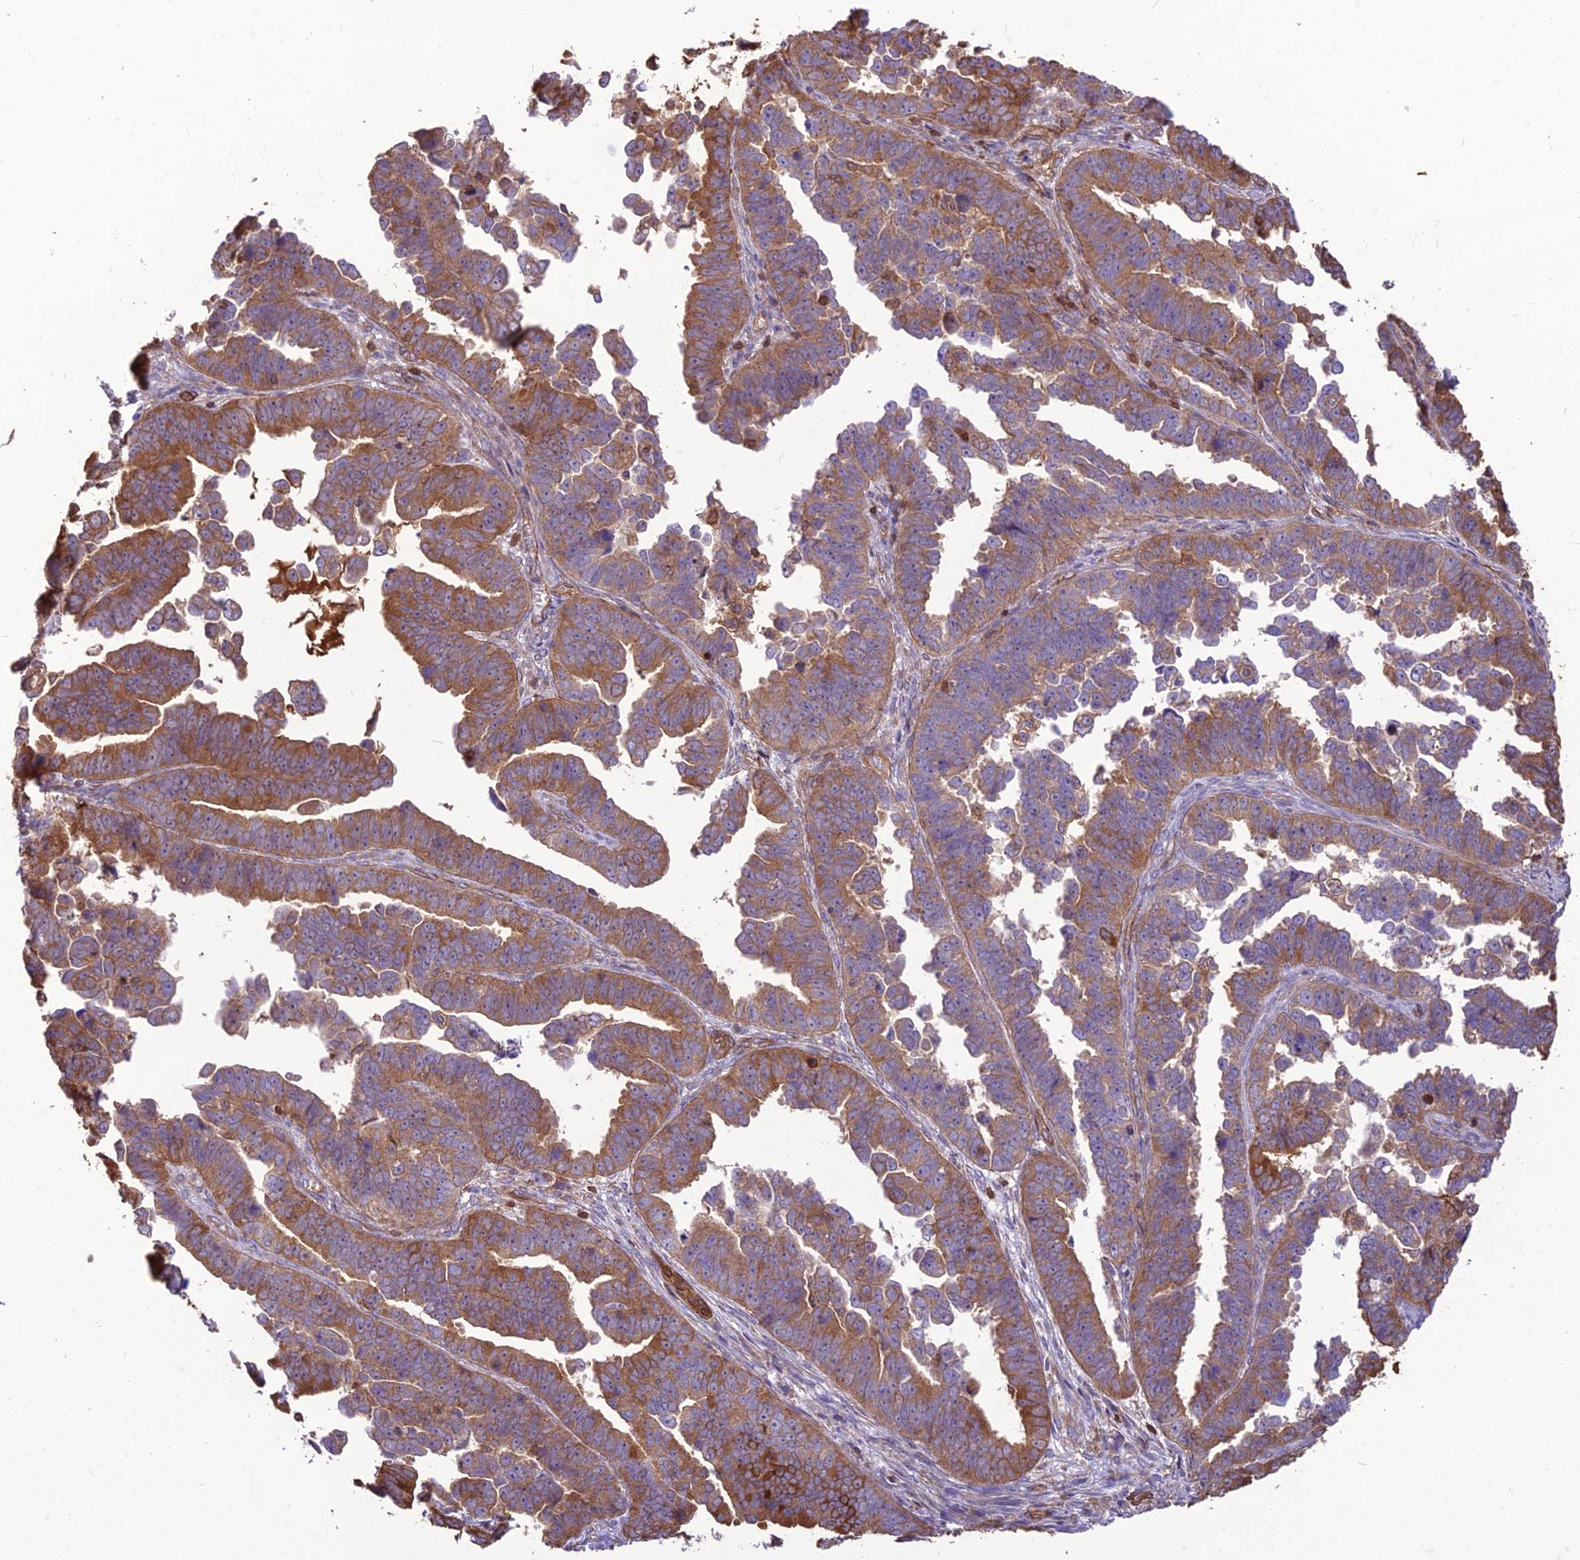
{"staining": {"intensity": "moderate", "quantity": ">75%", "location": "cytoplasmic/membranous"}, "tissue": "endometrial cancer", "cell_type": "Tumor cells", "image_type": "cancer", "snomed": [{"axis": "morphology", "description": "Adenocarcinoma, NOS"}, {"axis": "topography", "description": "Endometrium"}], "caption": "Tumor cells demonstrate medium levels of moderate cytoplasmic/membranous positivity in approximately >75% of cells in human endometrial adenocarcinoma.", "gene": "HPSE2", "patient": {"sex": "female", "age": 75}}